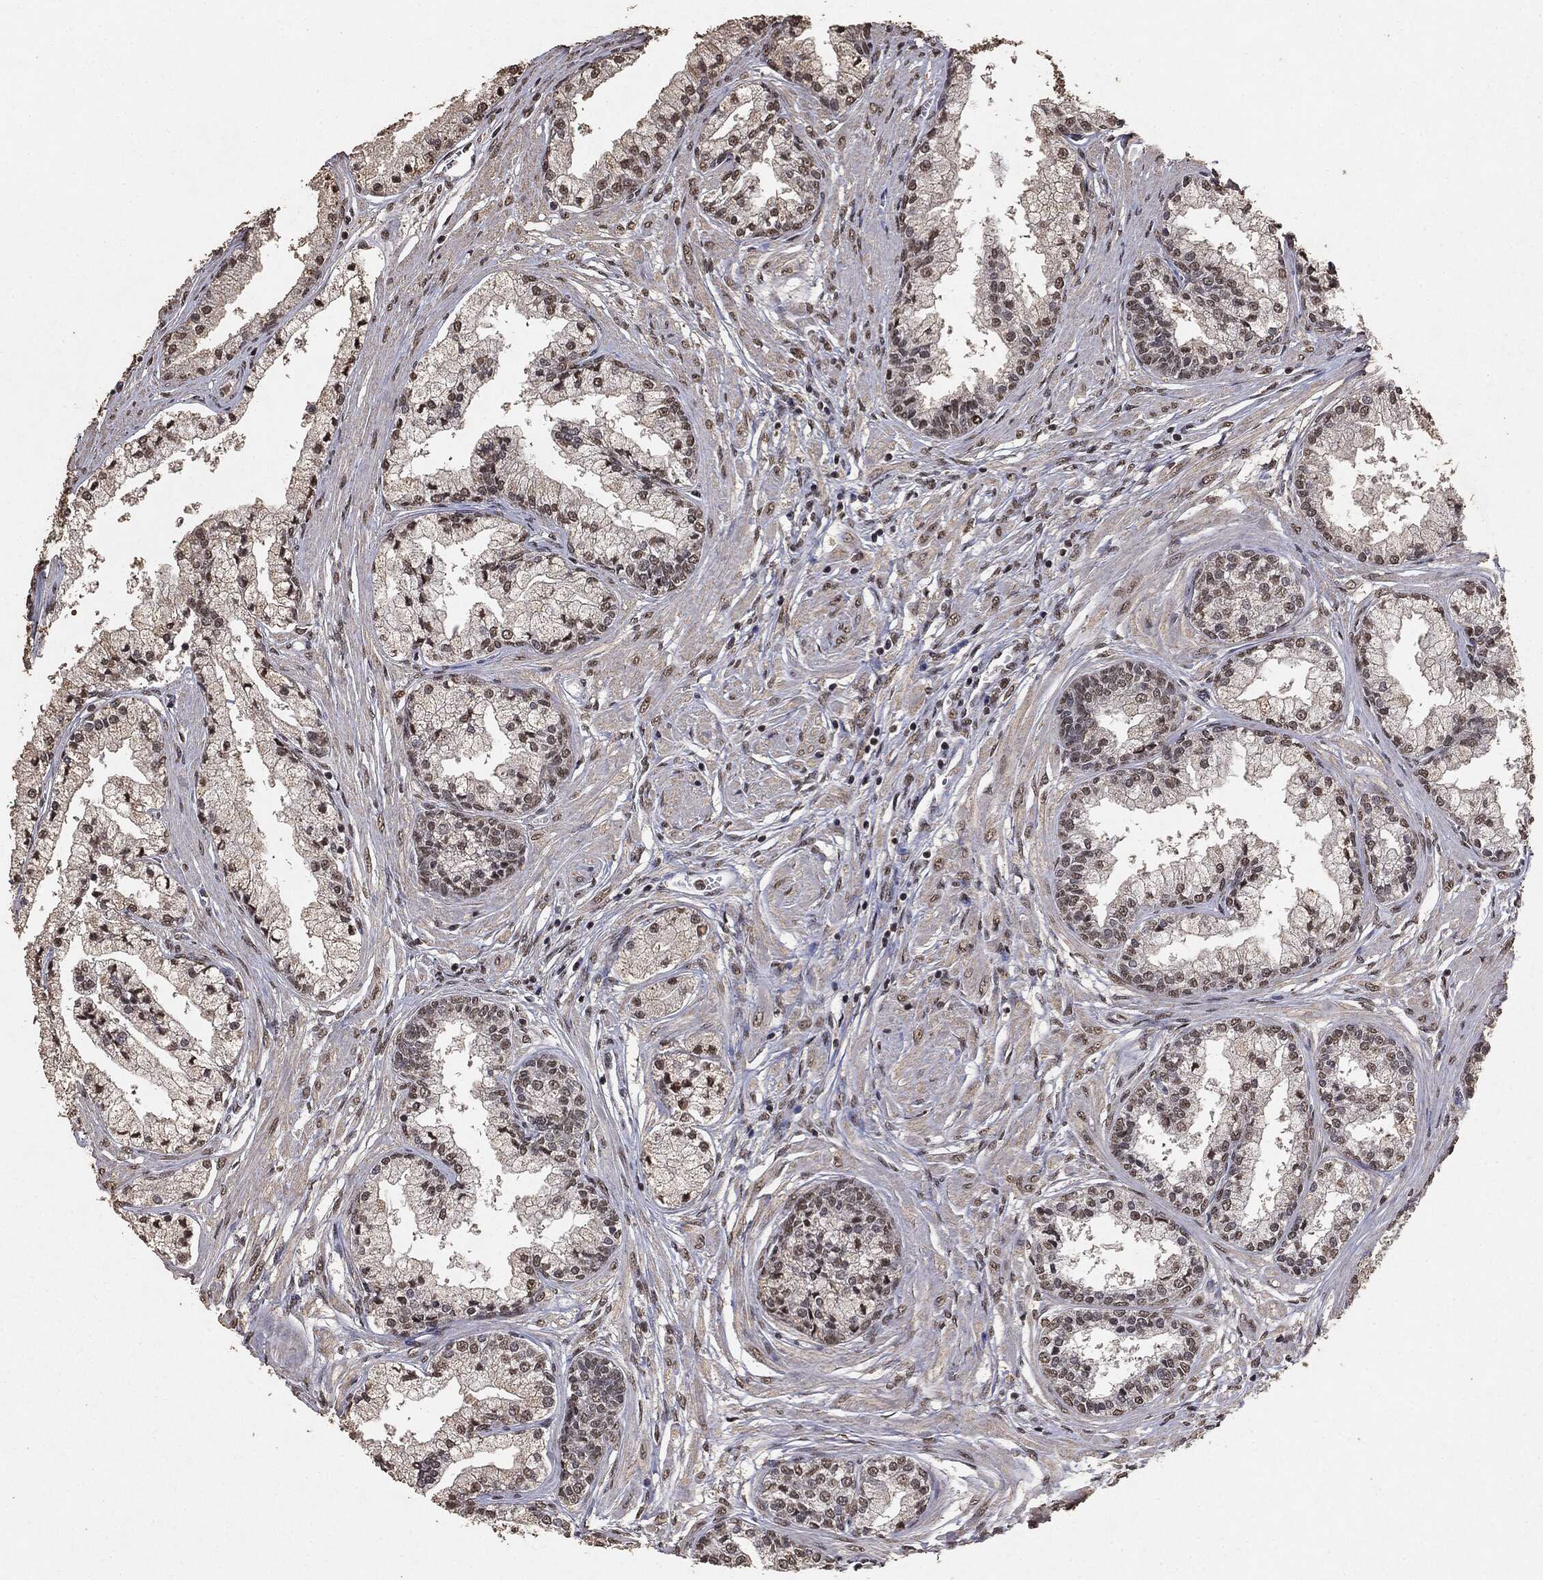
{"staining": {"intensity": "weak", "quantity": "25%-75%", "location": "nuclear"}, "tissue": "prostate cancer", "cell_type": "Tumor cells", "image_type": "cancer", "snomed": [{"axis": "morphology", "description": "Adenocarcinoma, High grade"}, {"axis": "topography", "description": "Prostate"}], "caption": "A brown stain highlights weak nuclear positivity of a protein in human prostate cancer (adenocarcinoma (high-grade)) tumor cells.", "gene": "RAD18", "patient": {"sex": "male", "age": 66}}